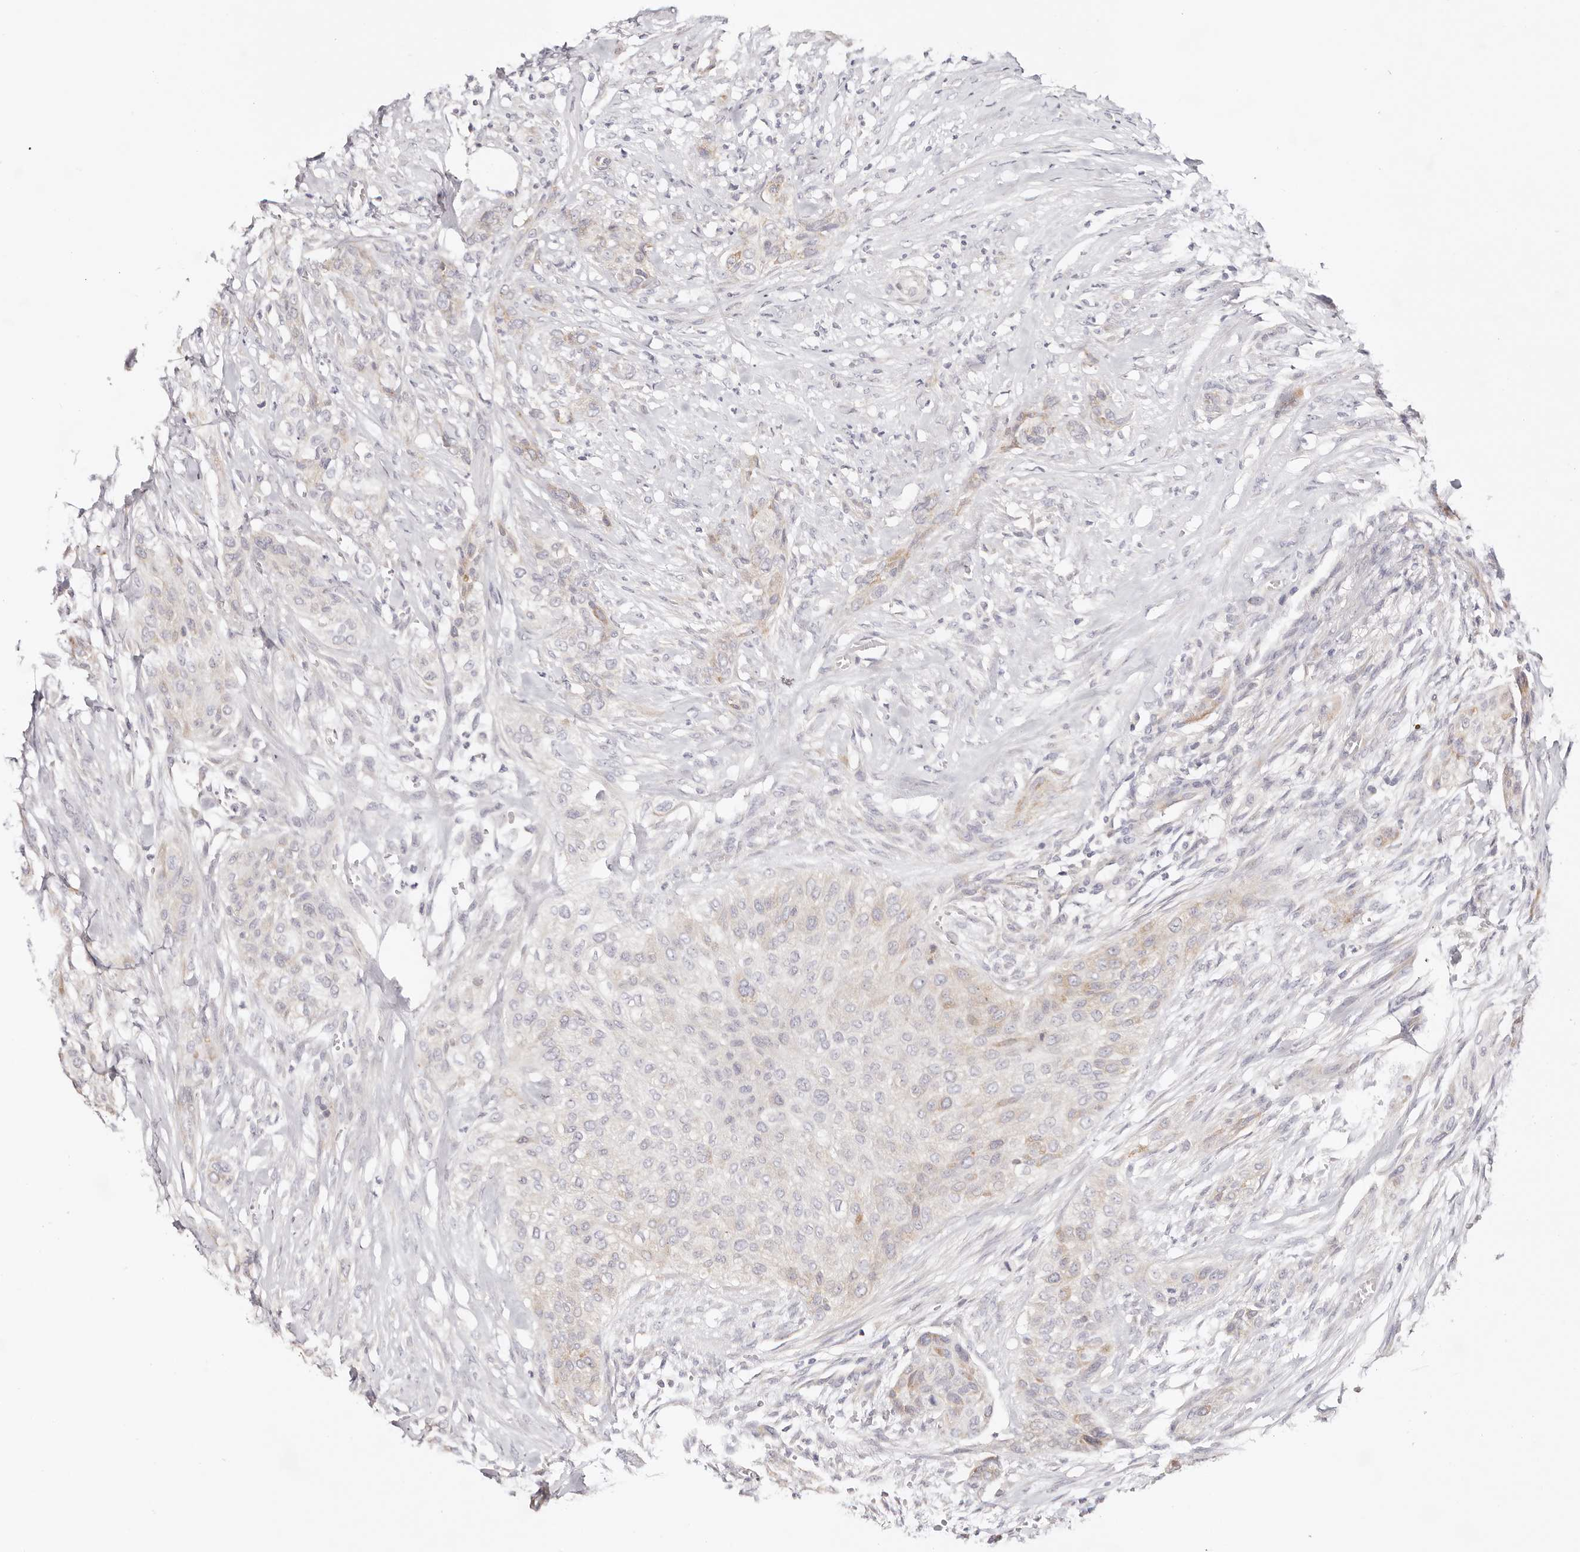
{"staining": {"intensity": "weak", "quantity": "<25%", "location": "cytoplasmic/membranous"}, "tissue": "urothelial cancer", "cell_type": "Tumor cells", "image_type": "cancer", "snomed": [{"axis": "morphology", "description": "Urothelial carcinoma, High grade"}, {"axis": "topography", "description": "Urinary bladder"}], "caption": "Image shows no protein staining in tumor cells of high-grade urothelial carcinoma tissue.", "gene": "GNA13", "patient": {"sex": "male", "age": 35}}